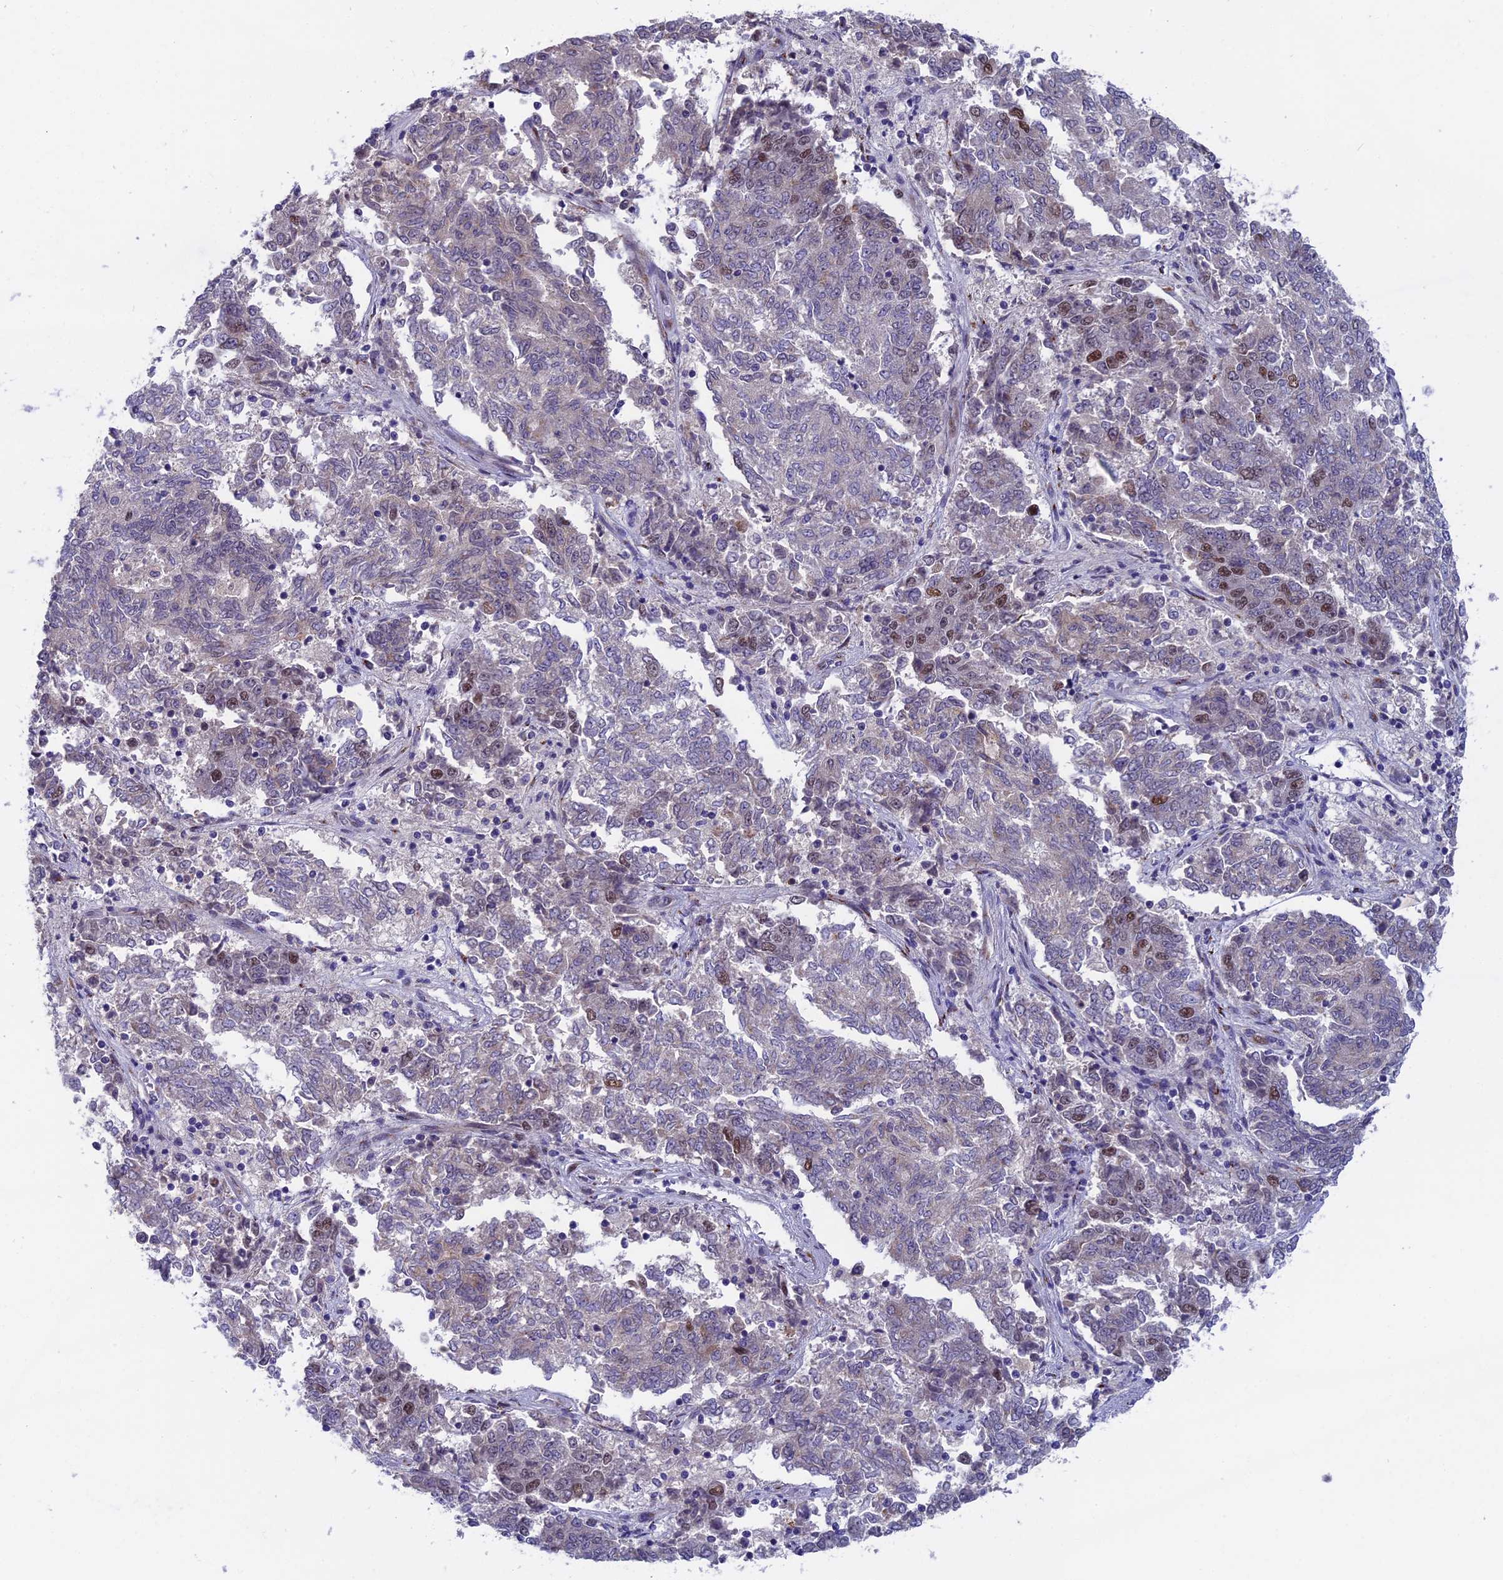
{"staining": {"intensity": "moderate", "quantity": "<25%", "location": "nuclear"}, "tissue": "endometrial cancer", "cell_type": "Tumor cells", "image_type": "cancer", "snomed": [{"axis": "morphology", "description": "Adenocarcinoma, NOS"}, {"axis": "topography", "description": "Endometrium"}], "caption": "Tumor cells exhibit low levels of moderate nuclear staining in about <25% of cells in adenocarcinoma (endometrial).", "gene": "LIG1", "patient": {"sex": "female", "age": 80}}